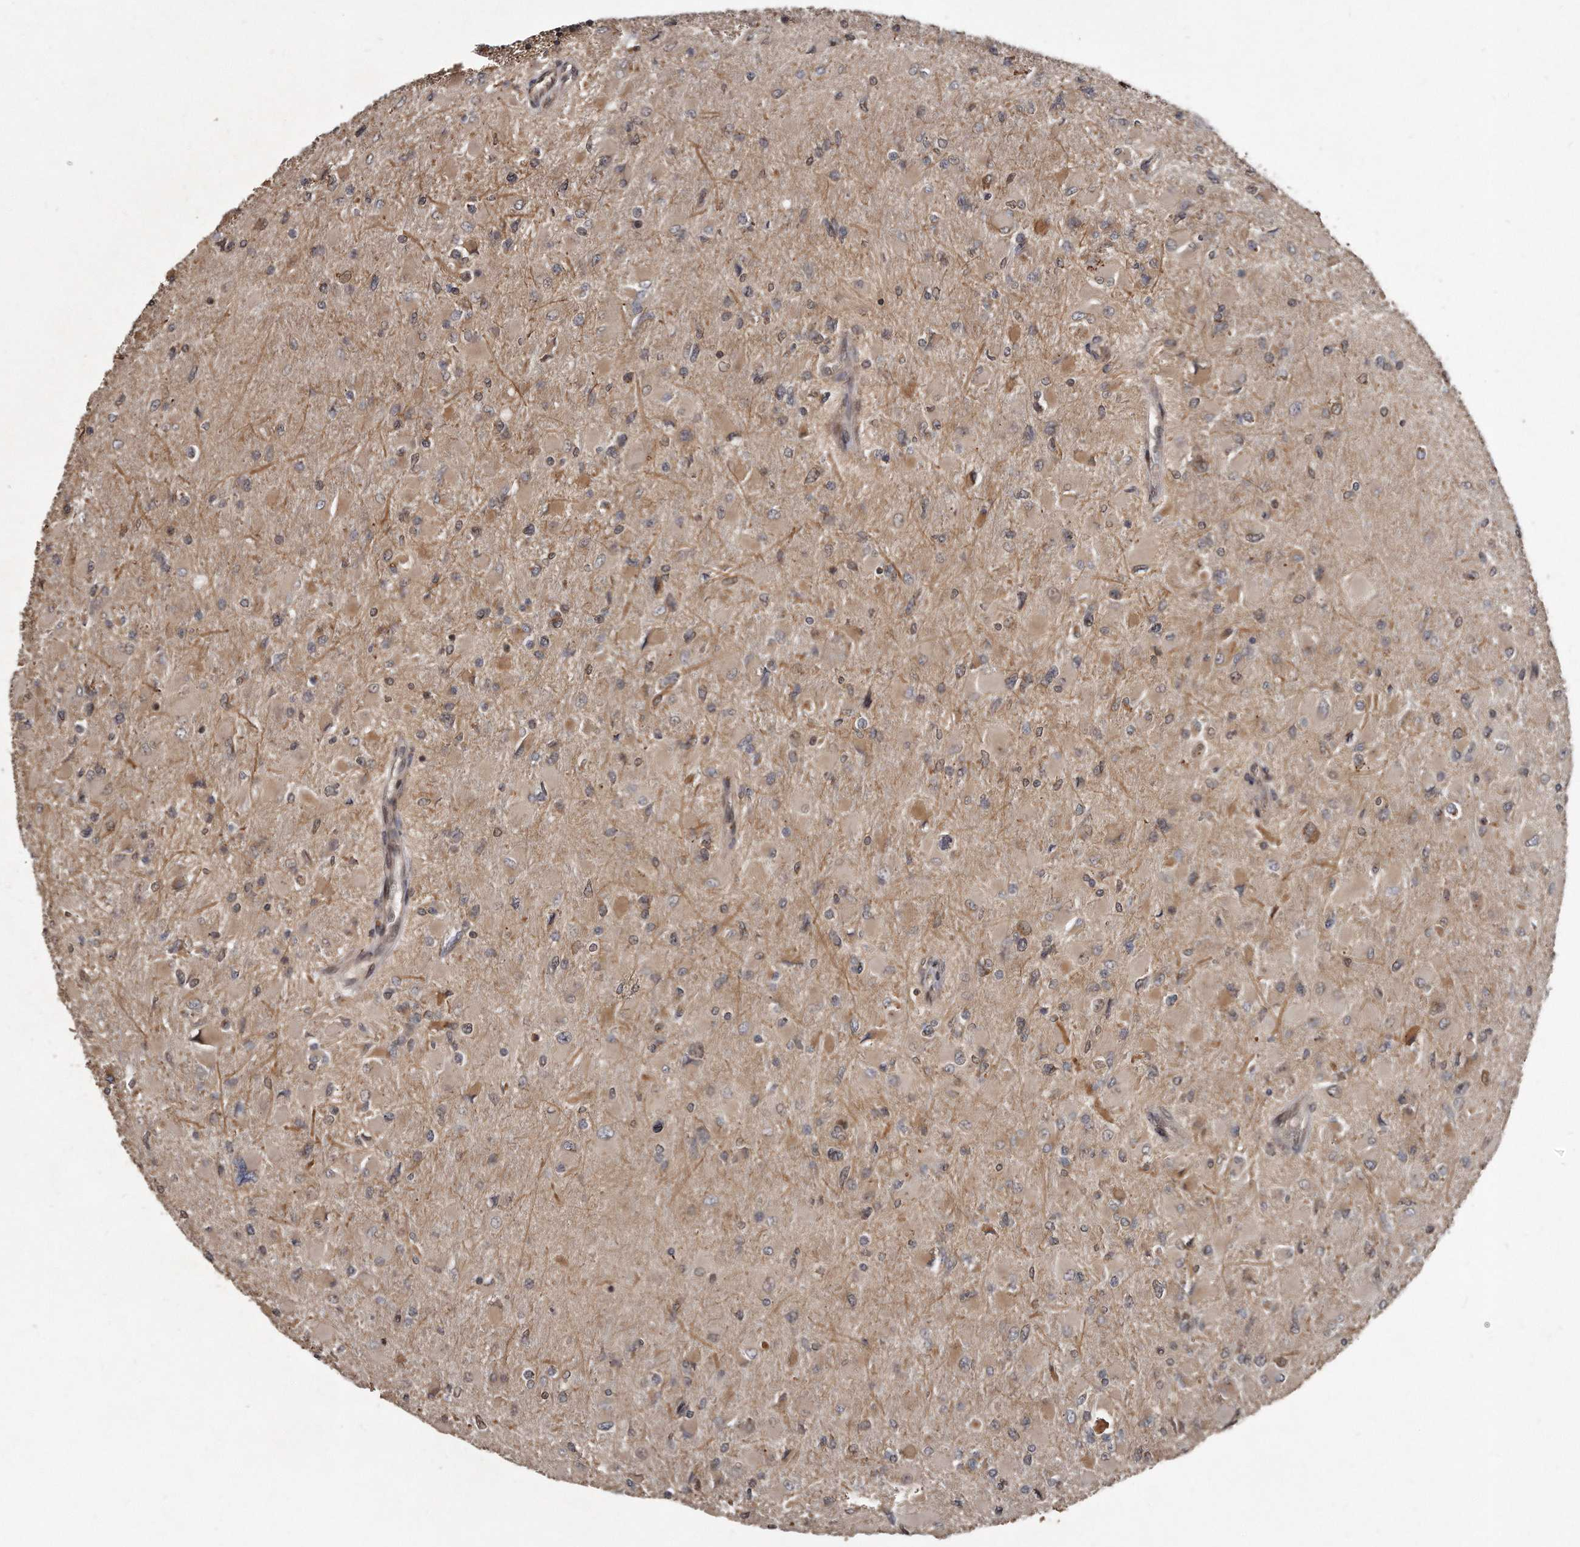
{"staining": {"intensity": "moderate", "quantity": "<25%", "location": "cytoplasmic/membranous"}, "tissue": "glioma", "cell_type": "Tumor cells", "image_type": "cancer", "snomed": [{"axis": "morphology", "description": "Glioma, malignant, High grade"}, {"axis": "topography", "description": "Cerebral cortex"}], "caption": "A brown stain labels moderate cytoplasmic/membranous expression of a protein in human glioma tumor cells.", "gene": "GCH1", "patient": {"sex": "female", "age": 36}}